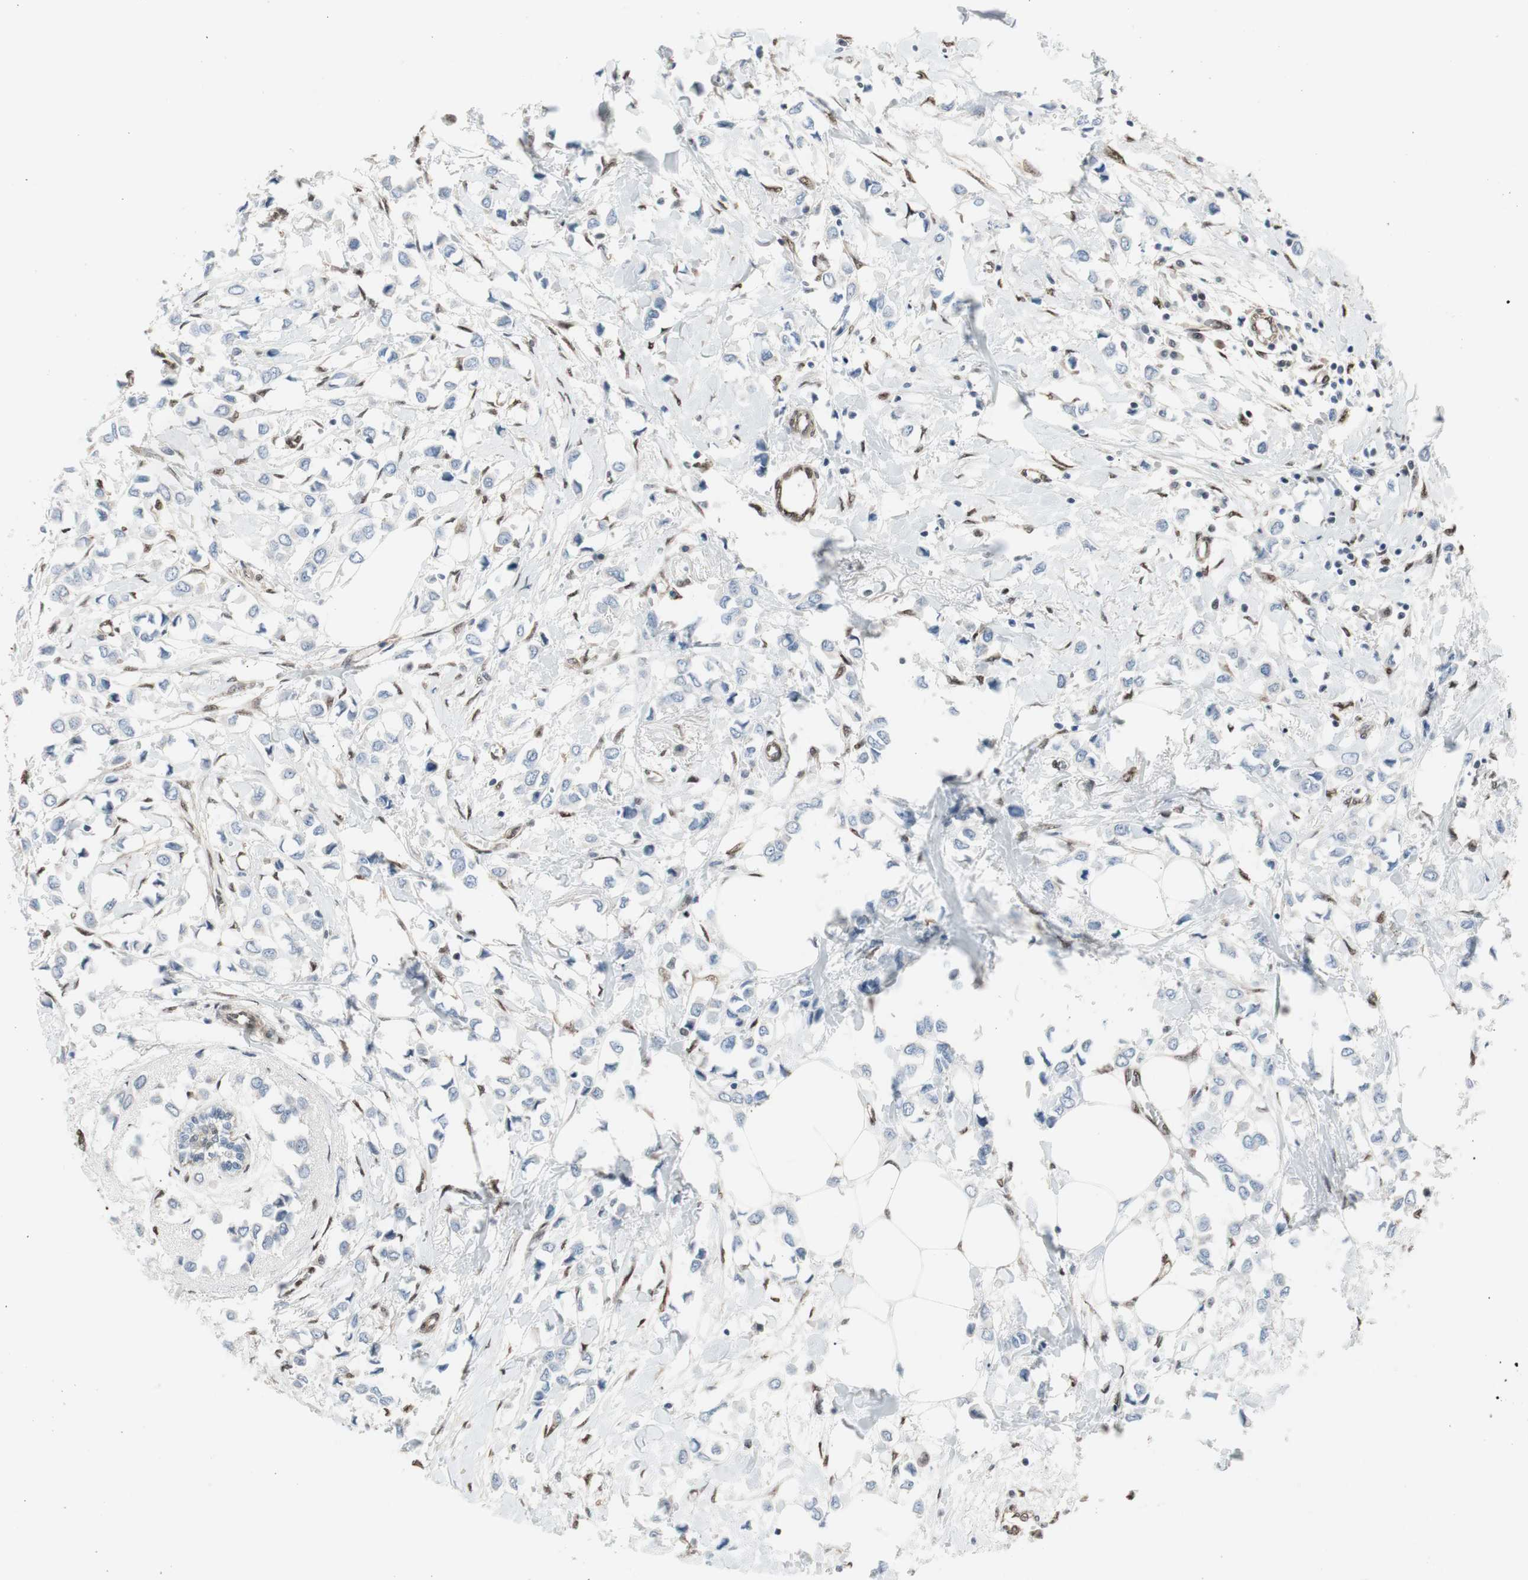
{"staining": {"intensity": "negative", "quantity": "none", "location": "none"}, "tissue": "breast cancer", "cell_type": "Tumor cells", "image_type": "cancer", "snomed": [{"axis": "morphology", "description": "Lobular carcinoma"}, {"axis": "topography", "description": "Breast"}], "caption": "A high-resolution photomicrograph shows immunohistochemistry (IHC) staining of lobular carcinoma (breast), which displays no significant staining in tumor cells.", "gene": "PML", "patient": {"sex": "female", "age": 51}}